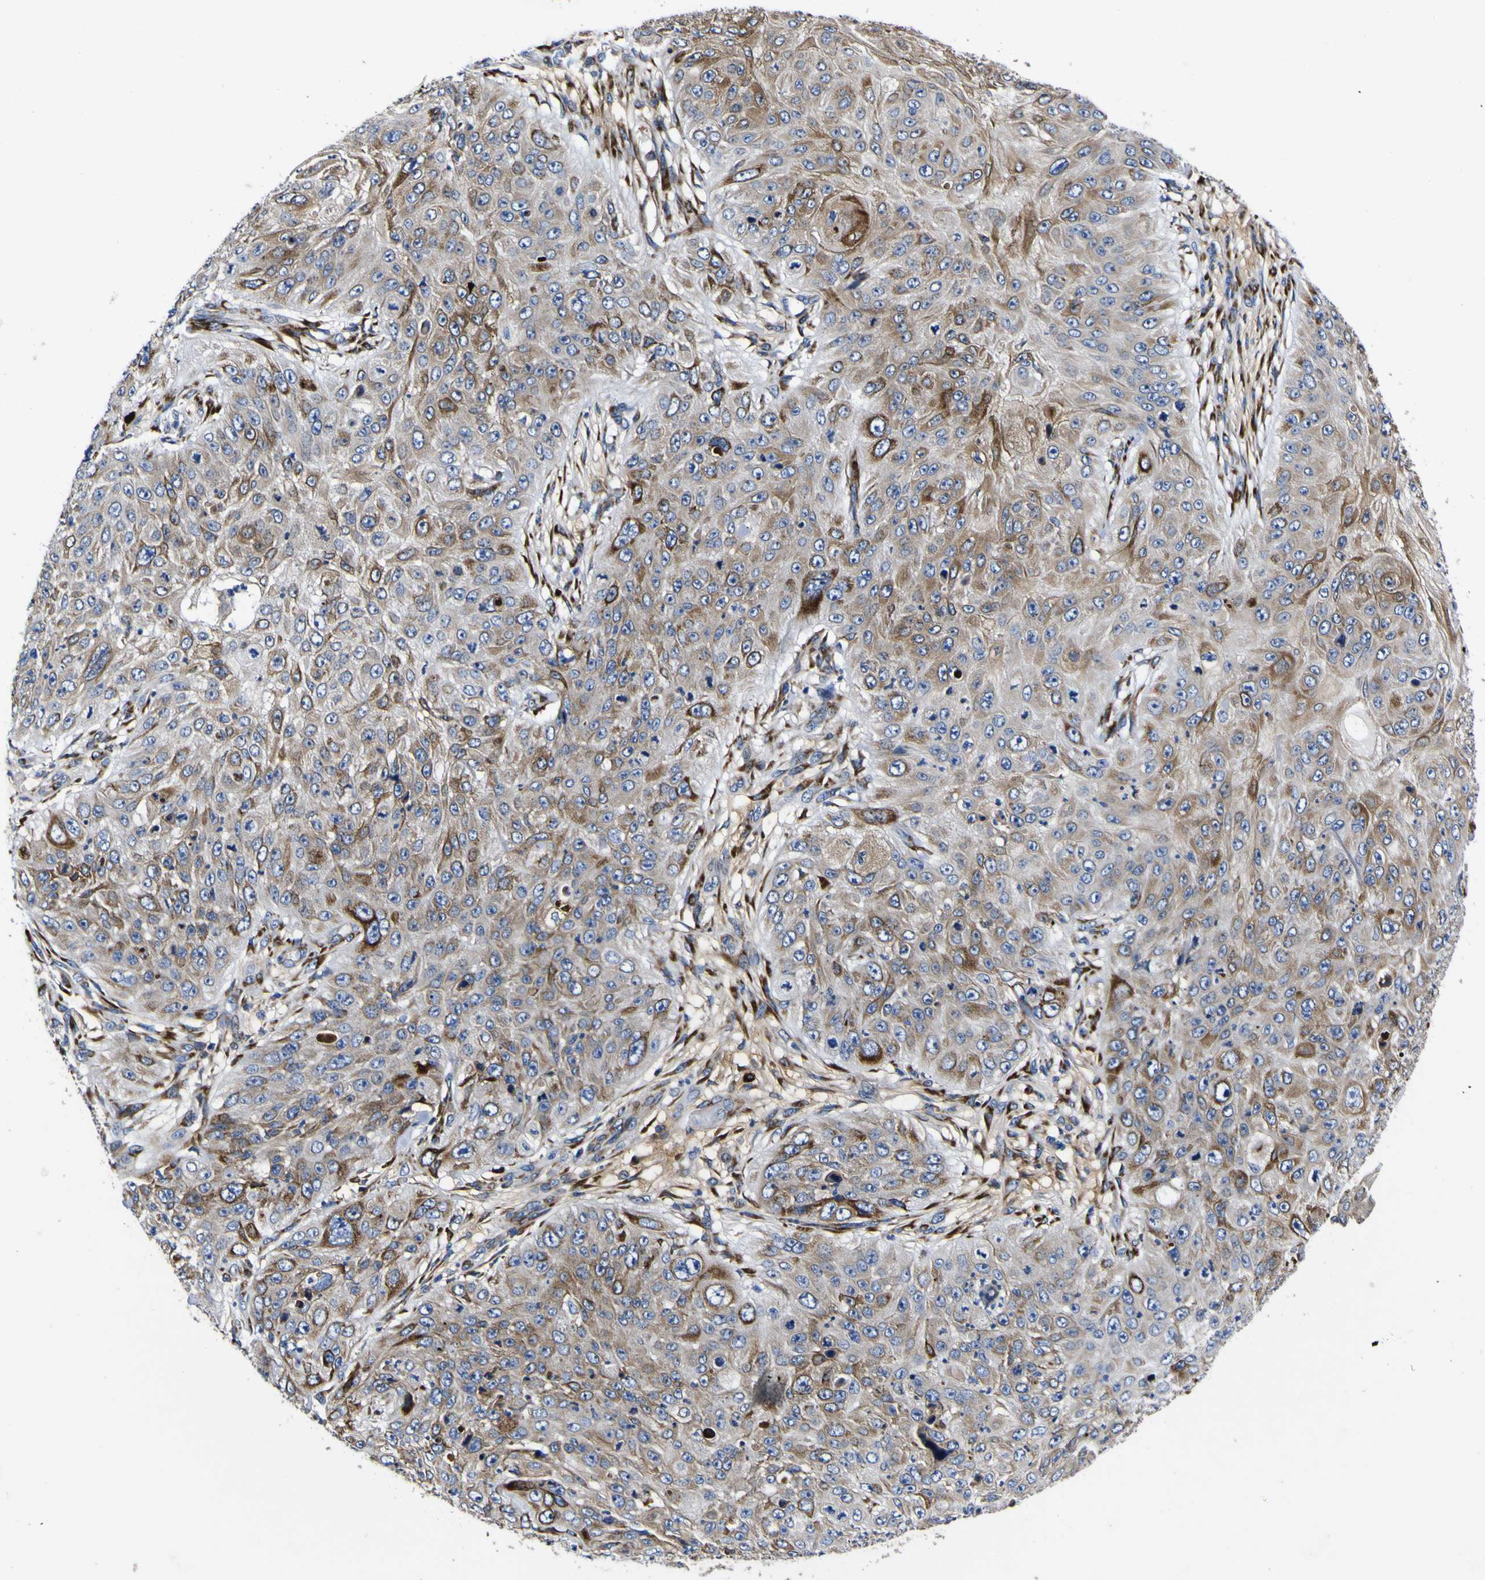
{"staining": {"intensity": "moderate", "quantity": "25%-75%", "location": "cytoplasmic/membranous"}, "tissue": "skin cancer", "cell_type": "Tumor cells", "image_type": "cancer", "snomed": [{"axis": "morphology", "description": "Squamous cell carcinoma, NOS"}, {"axis": "topography", "description": "Skin"}], "caption": "Skin cancer tissue demonstrates moderate cytoplasmic/membranous staining in approximately 25%-75% of tumor cells, visualized by immunohistochemistry.", "gene": "SCD", "patient": {"sex": "female", "age": 80}}